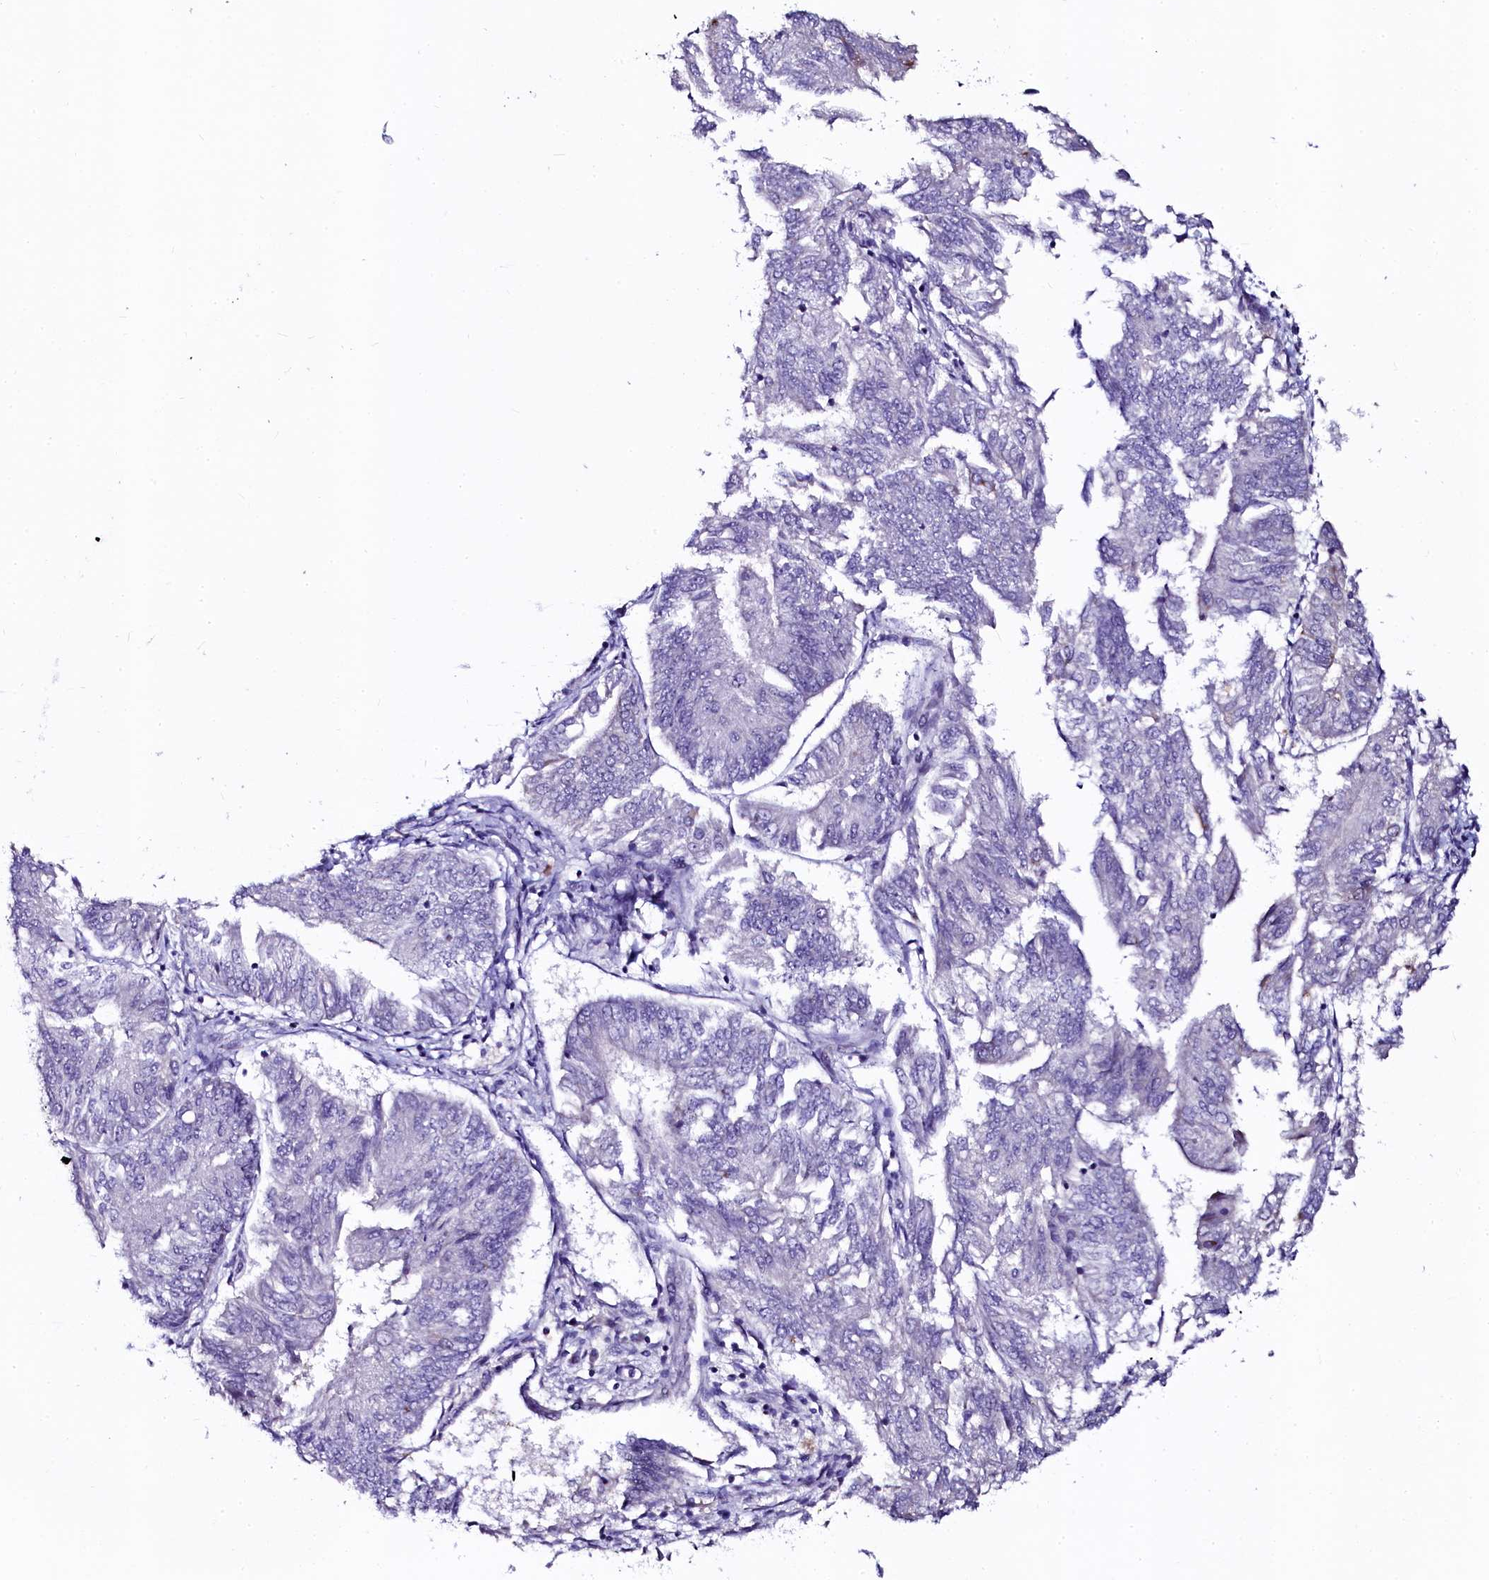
{"staining": {"intensity": "negative", "quantity": "none", "location": "none"}, "tissue": "endometrial cancer", "cell_type": "Tumor cells", "image_type": "cancer", "snomed": [{"axis": "morphology", "description": "Adenocarcinoma, NOS"}, {"axis": "topography", "description": "Endometrium"}], "caption": "A high-resolution micrograph shows immunohistochemistry (IHC) staining of endometrial cancer (adenocarcinoma), which exhibits no significant expression in tumor cells. (DAB (3,3'-diaminobenzidine) immunohistochemistry visualized using brightfield microscopy, high magnification).", "gene": "CTDSPL2", "patient": {"sex": "female", "age": 58}}